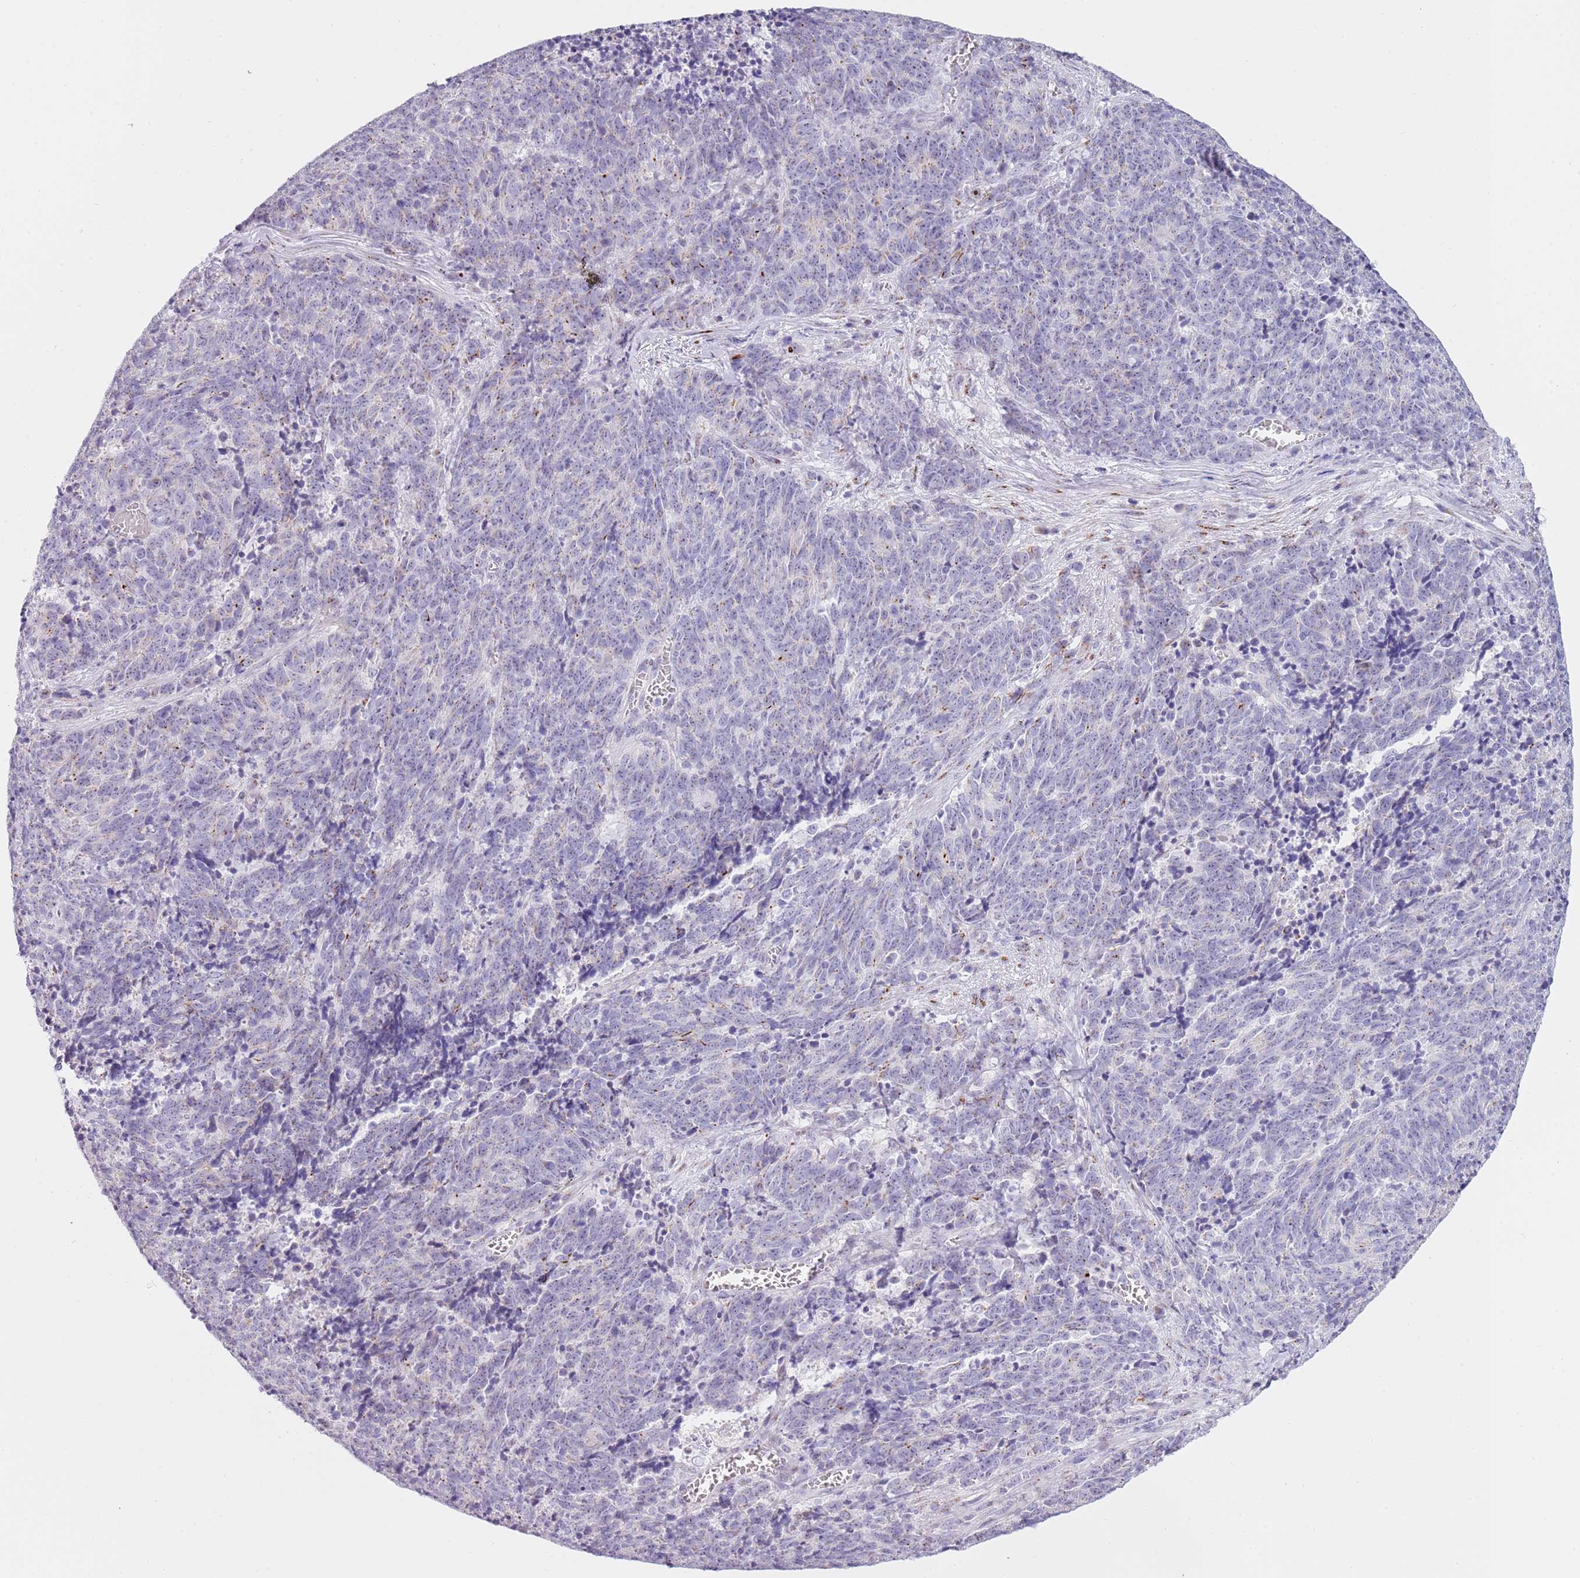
{"staining": {"intensity": "negative", "quantity": "none", "location": "none"}, "tissue": "cervical cancer", "cell_type": "Tumor cells", "image_type": "cancer", "snomed": [{"axis": "morphology", "description": "Squamous cell carcinoma, NOS"}, {"axis": "topography", "description": "Cervix"}], "caption": "Cervical cancer was stained to show a protein in brown. There is no significant expression in tumor cells.", "gene": "NBPF6", "patient": {"sex": "female", "age": 29}}